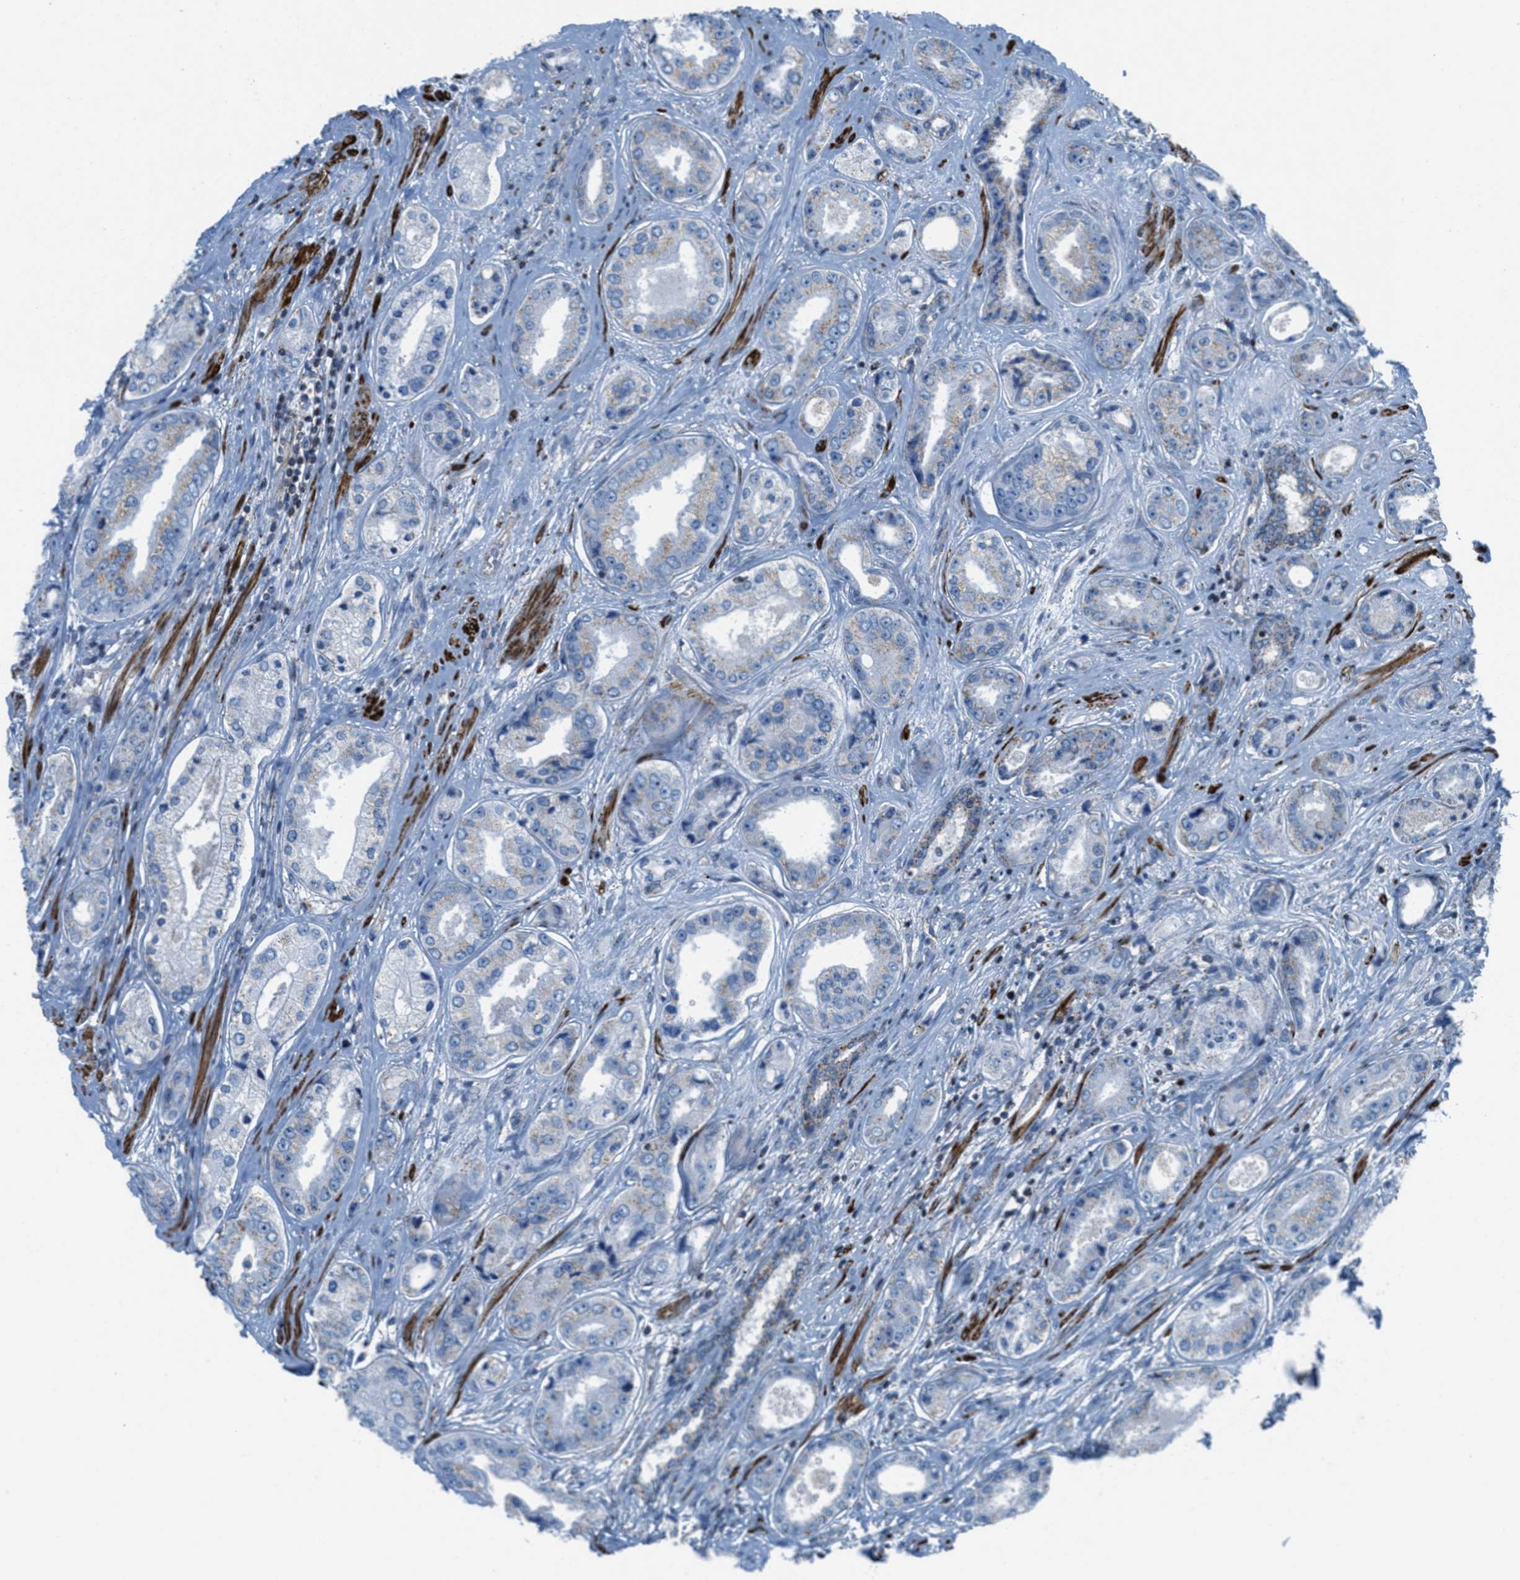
{"staining": {"intensity": "weak", "quantity": "<25%", "location": "cytoplasmic/membranous"}, "tissue": "prostate cancer", "cell_type": "Tumor cells", "image_type": "cancer", "snomed": [{"axis": "morphology", "description": "Adenocarcinoma, High grade"}, {"axis": "topography", "description": "Prostate"}], "caption": "IHC micrograph of human high-grade adenocarcinoma (prostate) stained for a protein (brown), which displays no staining in tumor cells.", "gene": "MFSD13A", "patient": {"sex": "male", "age": 61}}